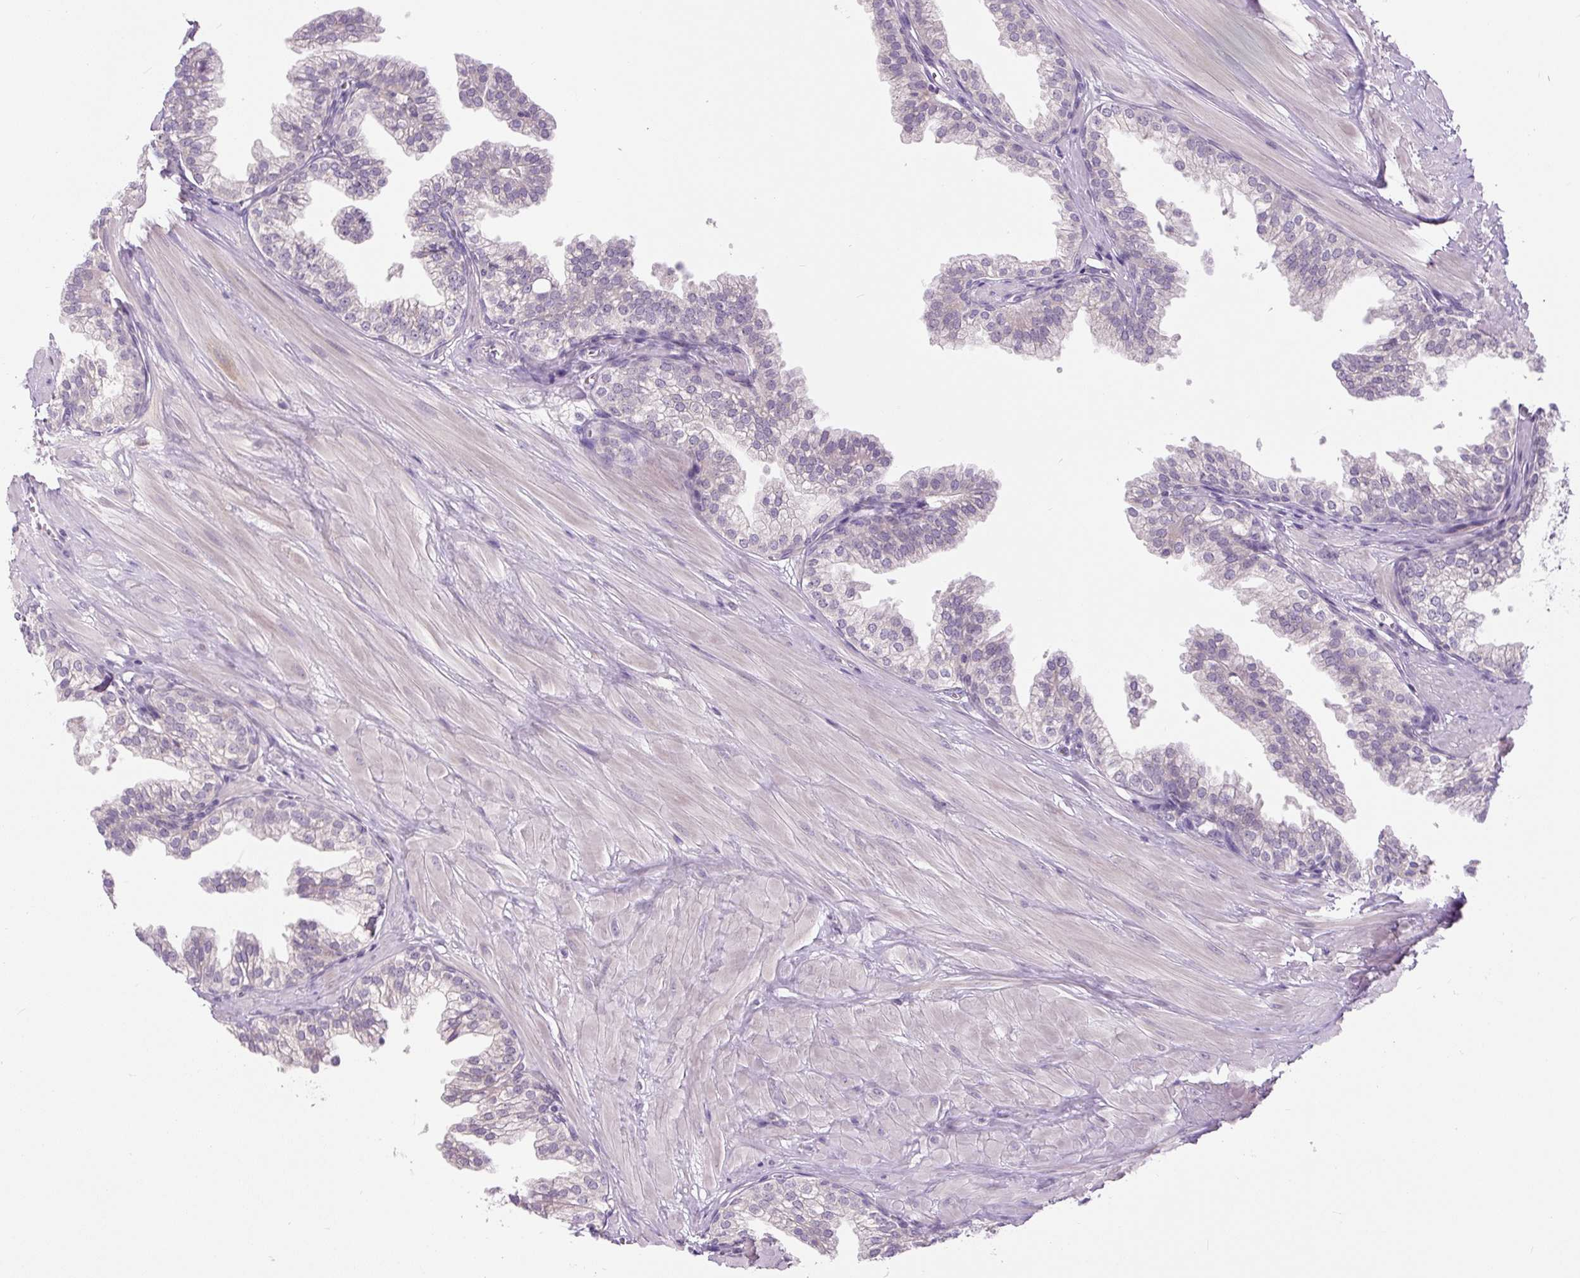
{"staining": {"intensity": "negative", "quantity": "none", "location": "none"}, "tissue": "prostate", "cell_type": "Glandular cells", "image_type": "normal", "snomed": [{"axis": "morphology", "description": "Normal tissue, NOS"}, {"axis": "topography", "description": "Prostate"}, {"axis": "topography", "description": "Peripheral nerve tissue"}], "caption": "Immunohistochemistry of unremarkable human prostate shows no expression in glandular cells.", "gene": "FABP7", "patient": {"sex": "male", "age": 55}}